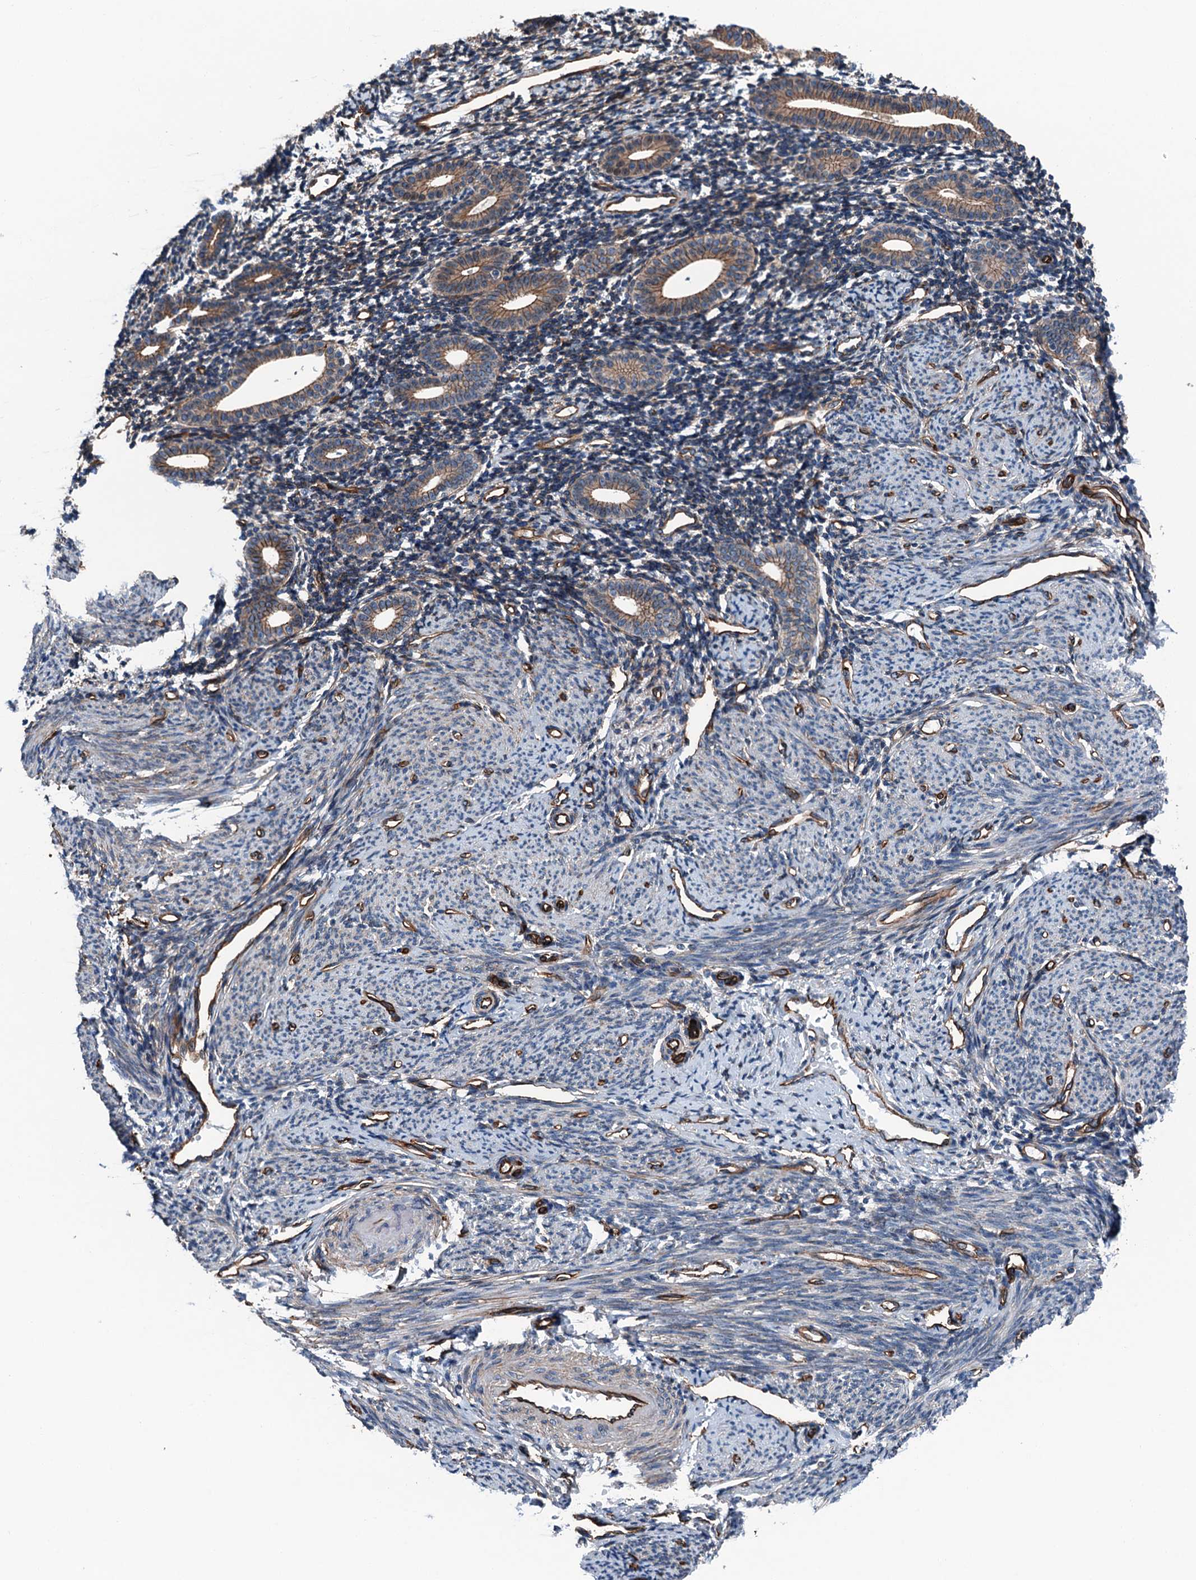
{"staining": {"intensity": "negative", "quantity": "none", "location": "none"}, "tissue": "endometrium", "cell_type": "Cells in endometrial stroma", "image_type": "normal", "snomed": [{"axis": "morphology", "description": "Normal tissue, NOS"}, {"axis": "topography", "description": "Endometrium"}], "caption": "Immunohistochemistry (IHC) micrograph of normal endometrium: endometrium stained with DAB (3,3'-diaminobenzidine) reveals no significant protein positivity in cells in endometrial stroma. The staining is performed using DAB brown chromogen with nuclei counter-stained in using hematoxylin.", "gene": "NMRAL1", "patient": {"sex": "female", "age": 56}}